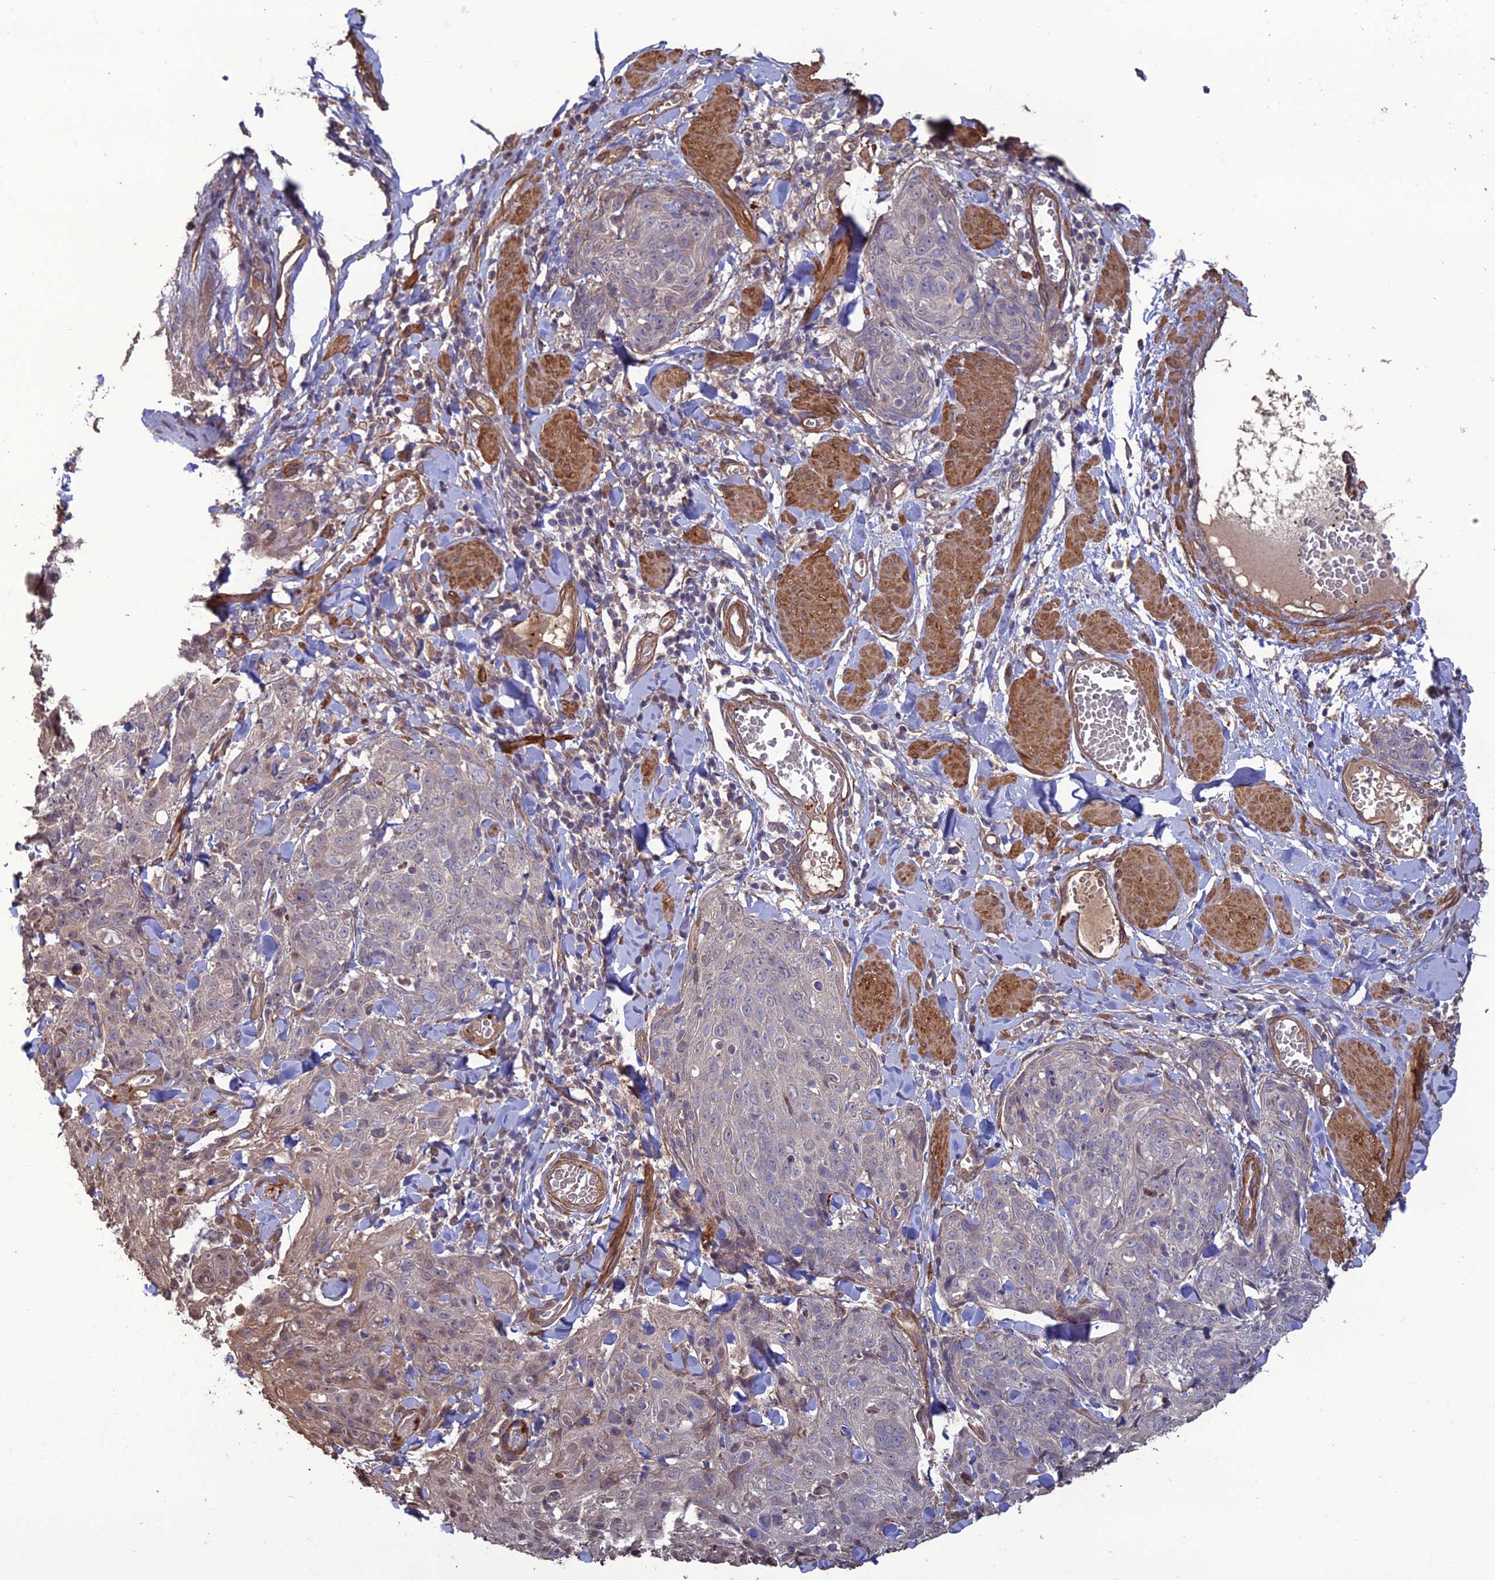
{"staining": {"intensity": "negative", "quantity": "none", "location": "none"}, "tissue": "skin cancer", "cell_type": "Tumor cells", "image_type": "cancer", "snomed": [{"axis": "morphology", "description": "Squamous cell carcinoma, NOS"}, {"axis": "topography", "description": "Skin"}, {"axis": "topography", "description": "Vulva"}], "caption": "IHC of skin cancer displays no expression in tumor cells. Brightfield microscopy of IHC stained with DAB (brown) and hematoxylin (blue), captured at high magnification.", "gene": "ATP6V0A2", "patient": {"sex": "female", "age": 85}}